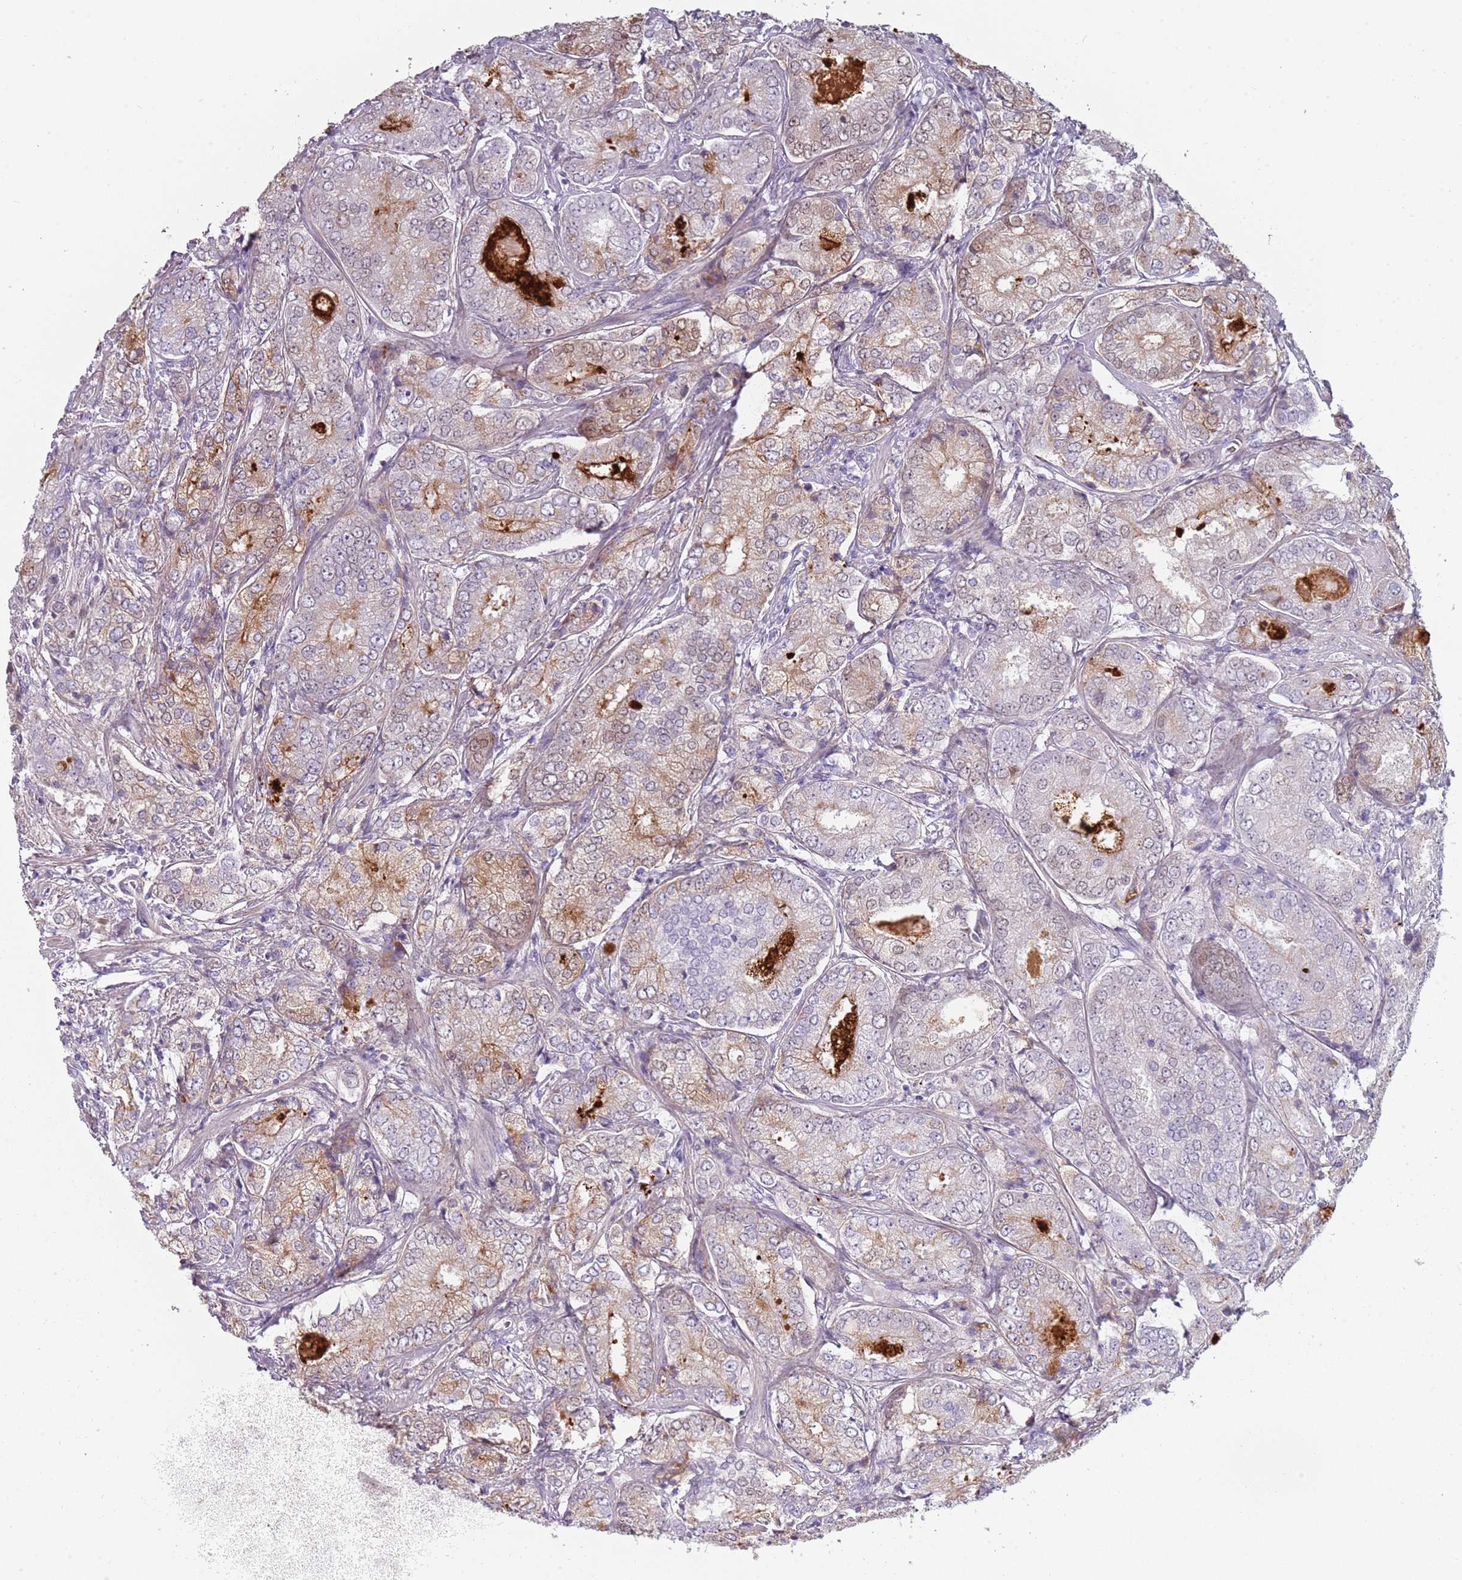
{"staining": {"intensity": "moderate", "quantity": "<25%", "location": "cytoplasmic/membranous"}, "tissue": "prostate cancer", "cell_type": "Tumor cells", "image_type": "cancer", "snomed": [{"axis": "morphology", "description": "Adenocarcinoma, High grade"}, {"axis": "topography", "description": "Prostate"}], "caption": "Protein analysis of prostate cancer (adenocarcinoma (high-grade)) tissue shows moderate cytoplasmic/membranous expression in approximately <25% of tumor cells. (IHC, brightfield microscopy, high magnification).", "gene": "COLEC12", "patient": {"sex": "male", "age": 63}}